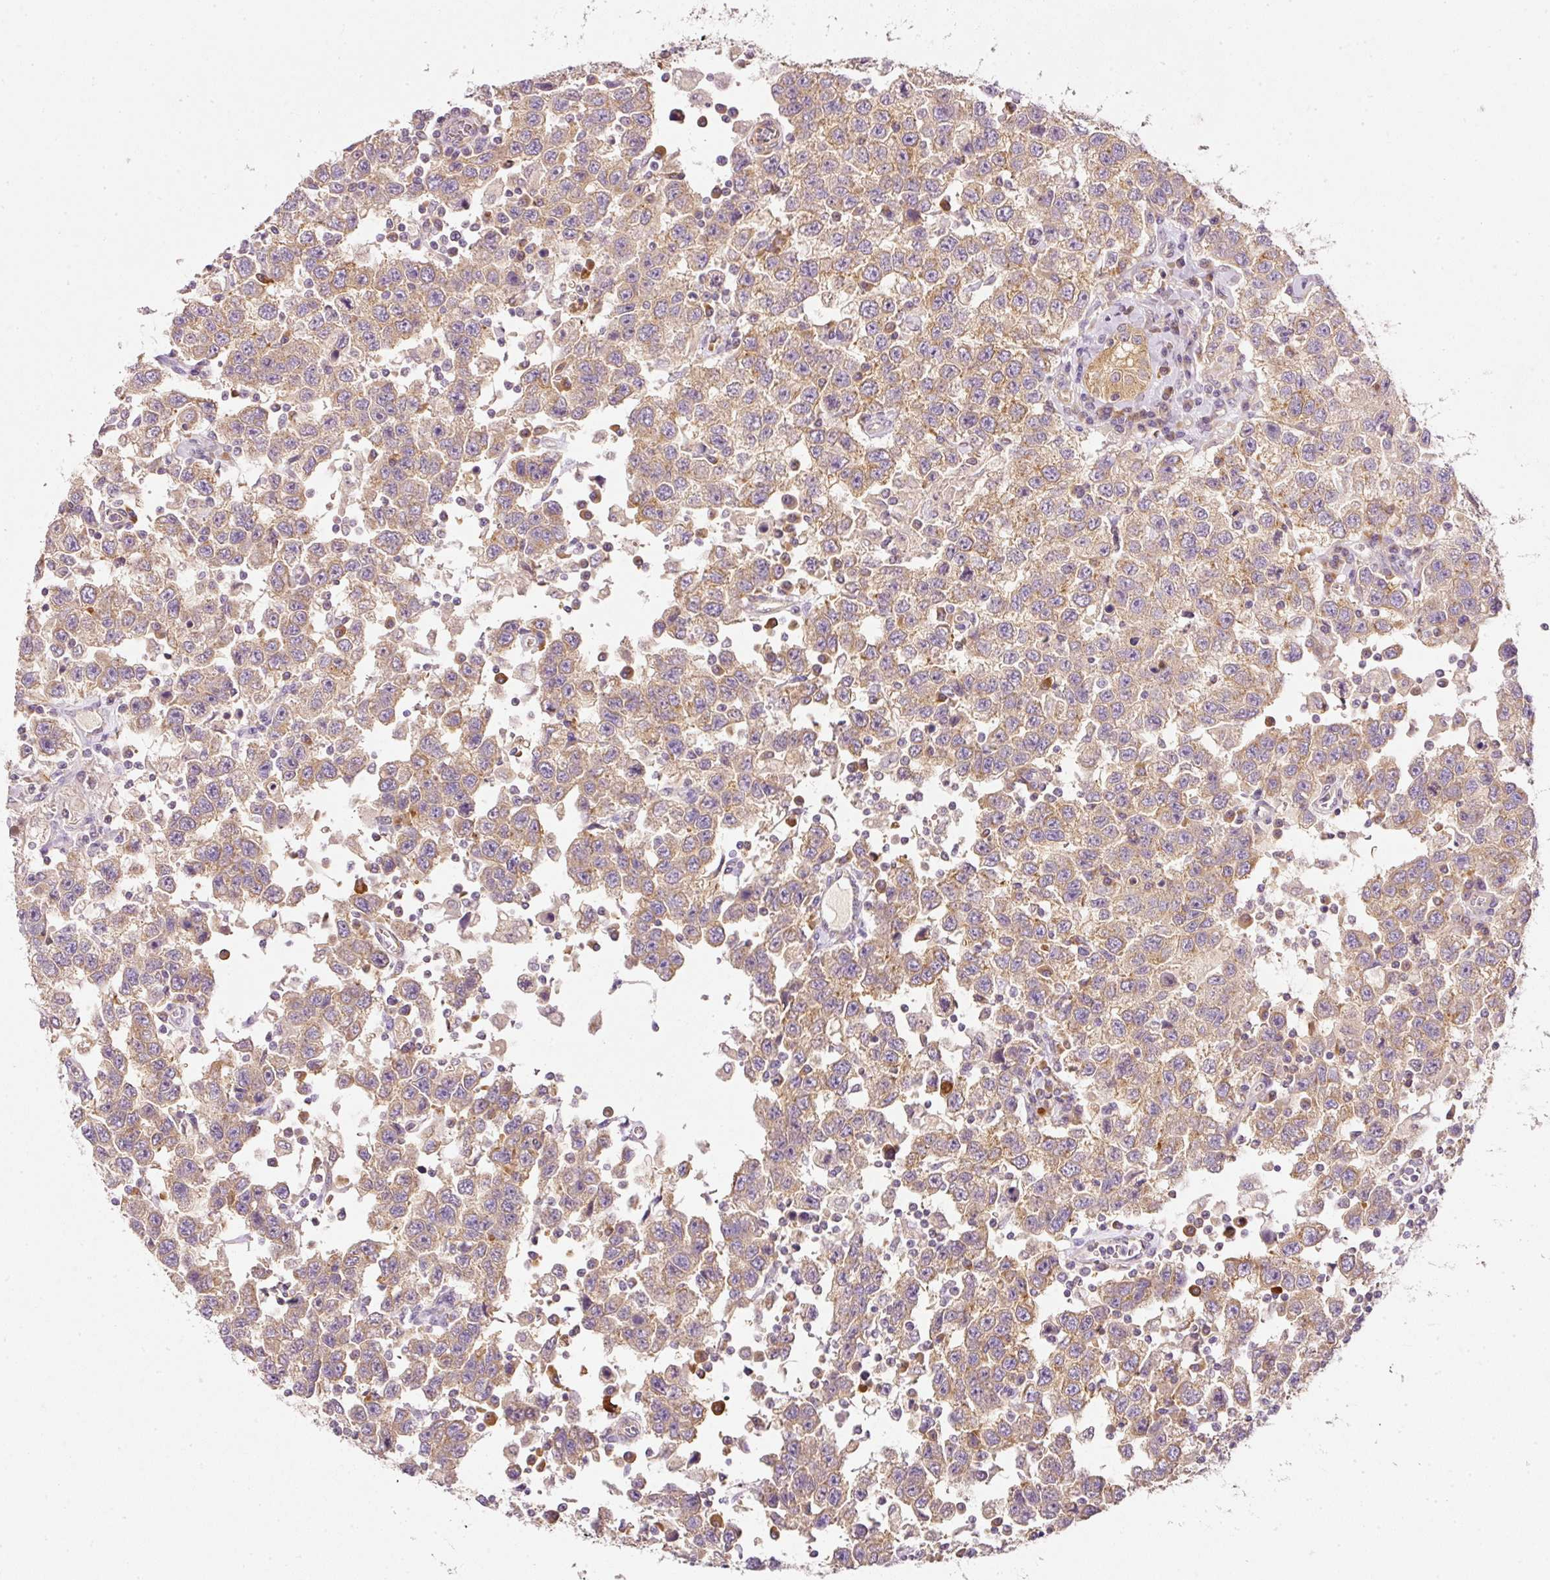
{"staining": {"intensity": "moderate", "quantity": ">75%", "location": "cytoplasmic/membranous"}, "tissue": "testis cancer", "cell_type": "Tumor cells", "image_type": "cancer", "snomed": [{"axis": "morphology", "description": "Seminoma, NOS"}, {"axis": "topography", "description": "Testis"}], "caption": "Brown immunohistochemical staining in human seminoma (testis) exhibits moderate cytoplasmic/membranous positivity in about >75% of tumor cells.", "gene": "RNF167", "patient": {"sex": "male", "age": 41}}